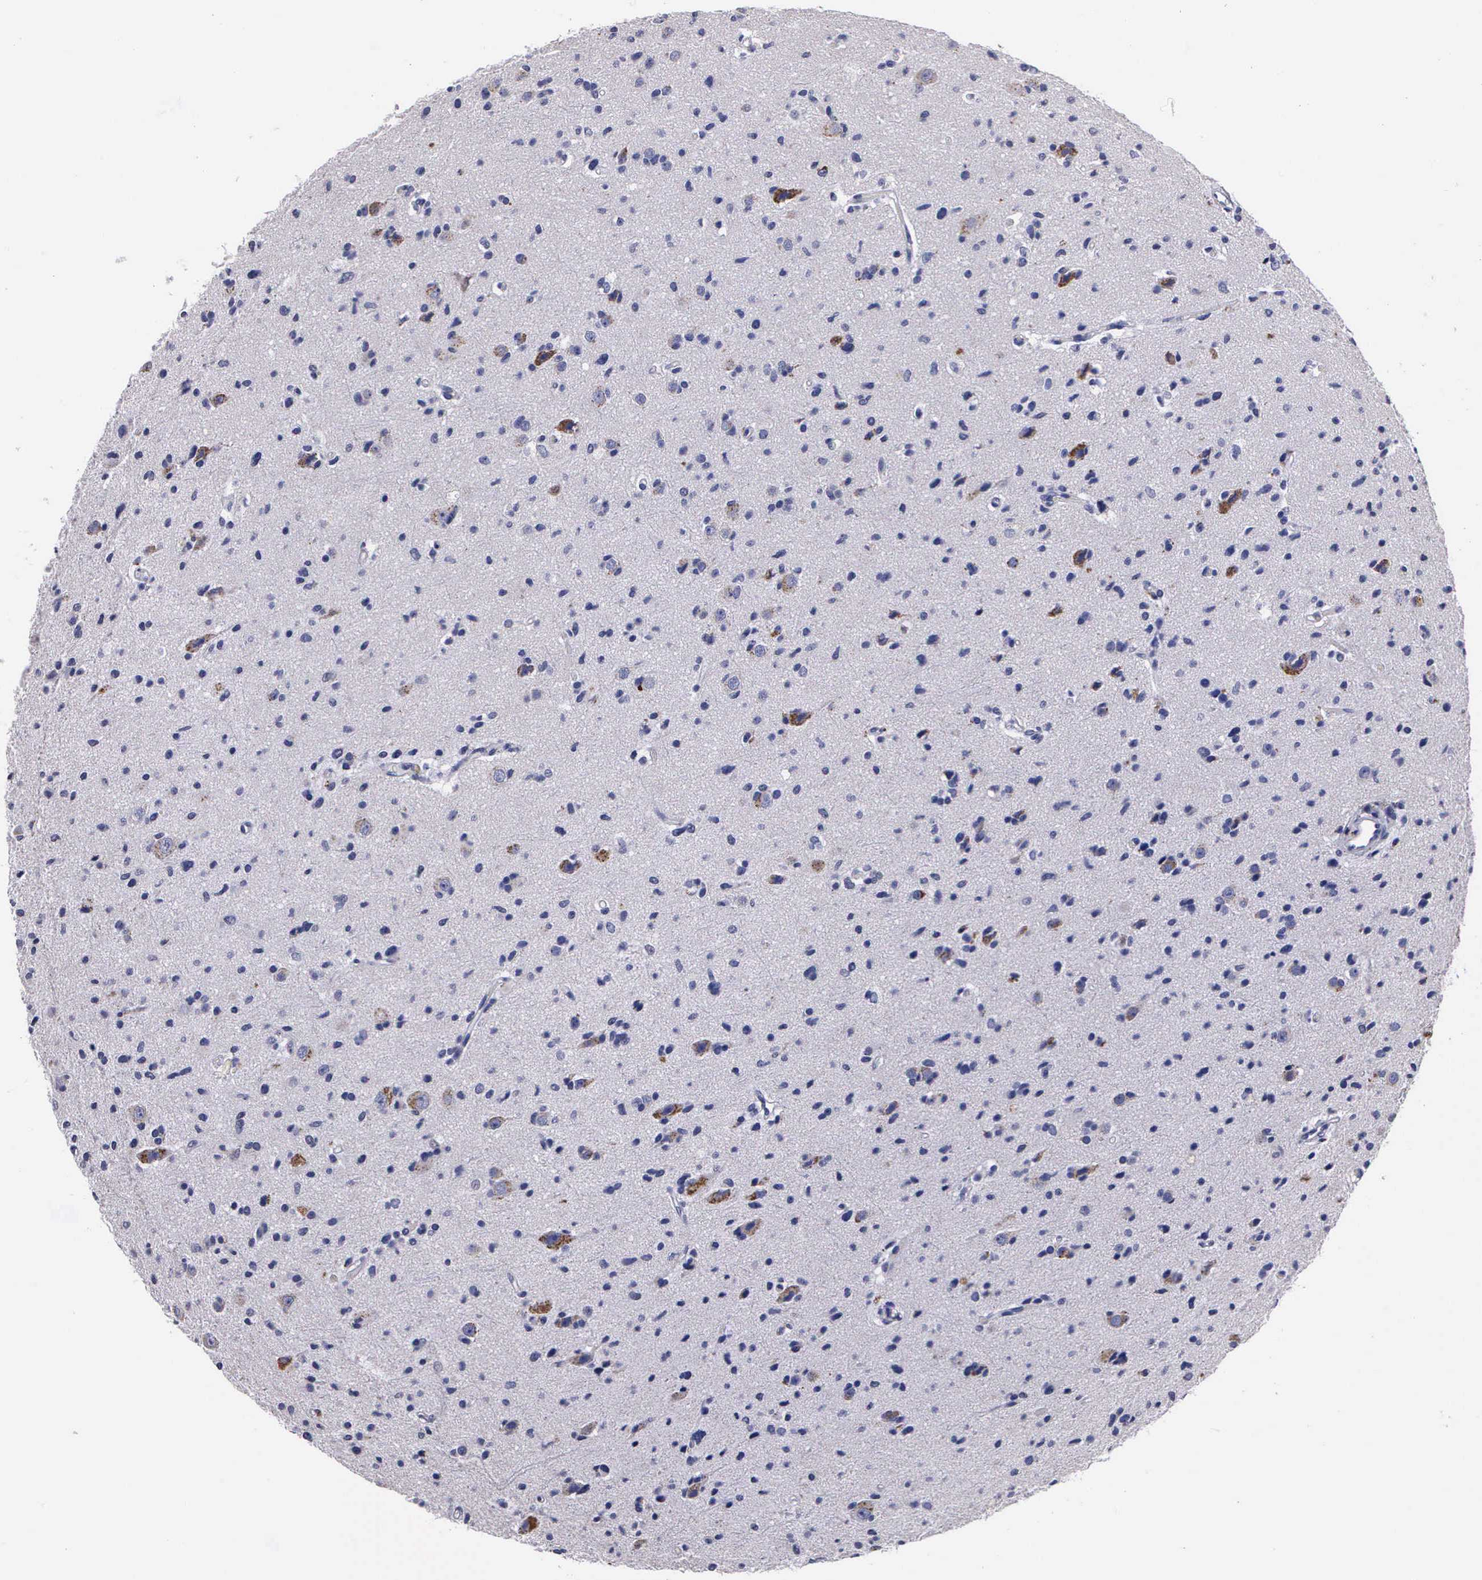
{"staining": {"intensity": "negative", "quantity": "none", "location": "none"}, "tissue": "glioma", "cell_type": "Tumor cells", "image_type": "cancer", "snomed": [{"axis": "morphology", "description": "Glioma, malignant, Low grade"}, {"axis": "topography", "description": "Brain"}], "caption": "DAB (3,3'-diaminobenzidine) immunohistochemical staining of malignant glioma (low-grade) shows no significant expression in tumor cells.", "gene": "CRELD2", "patient": {"sex": "female", "age": 46}}